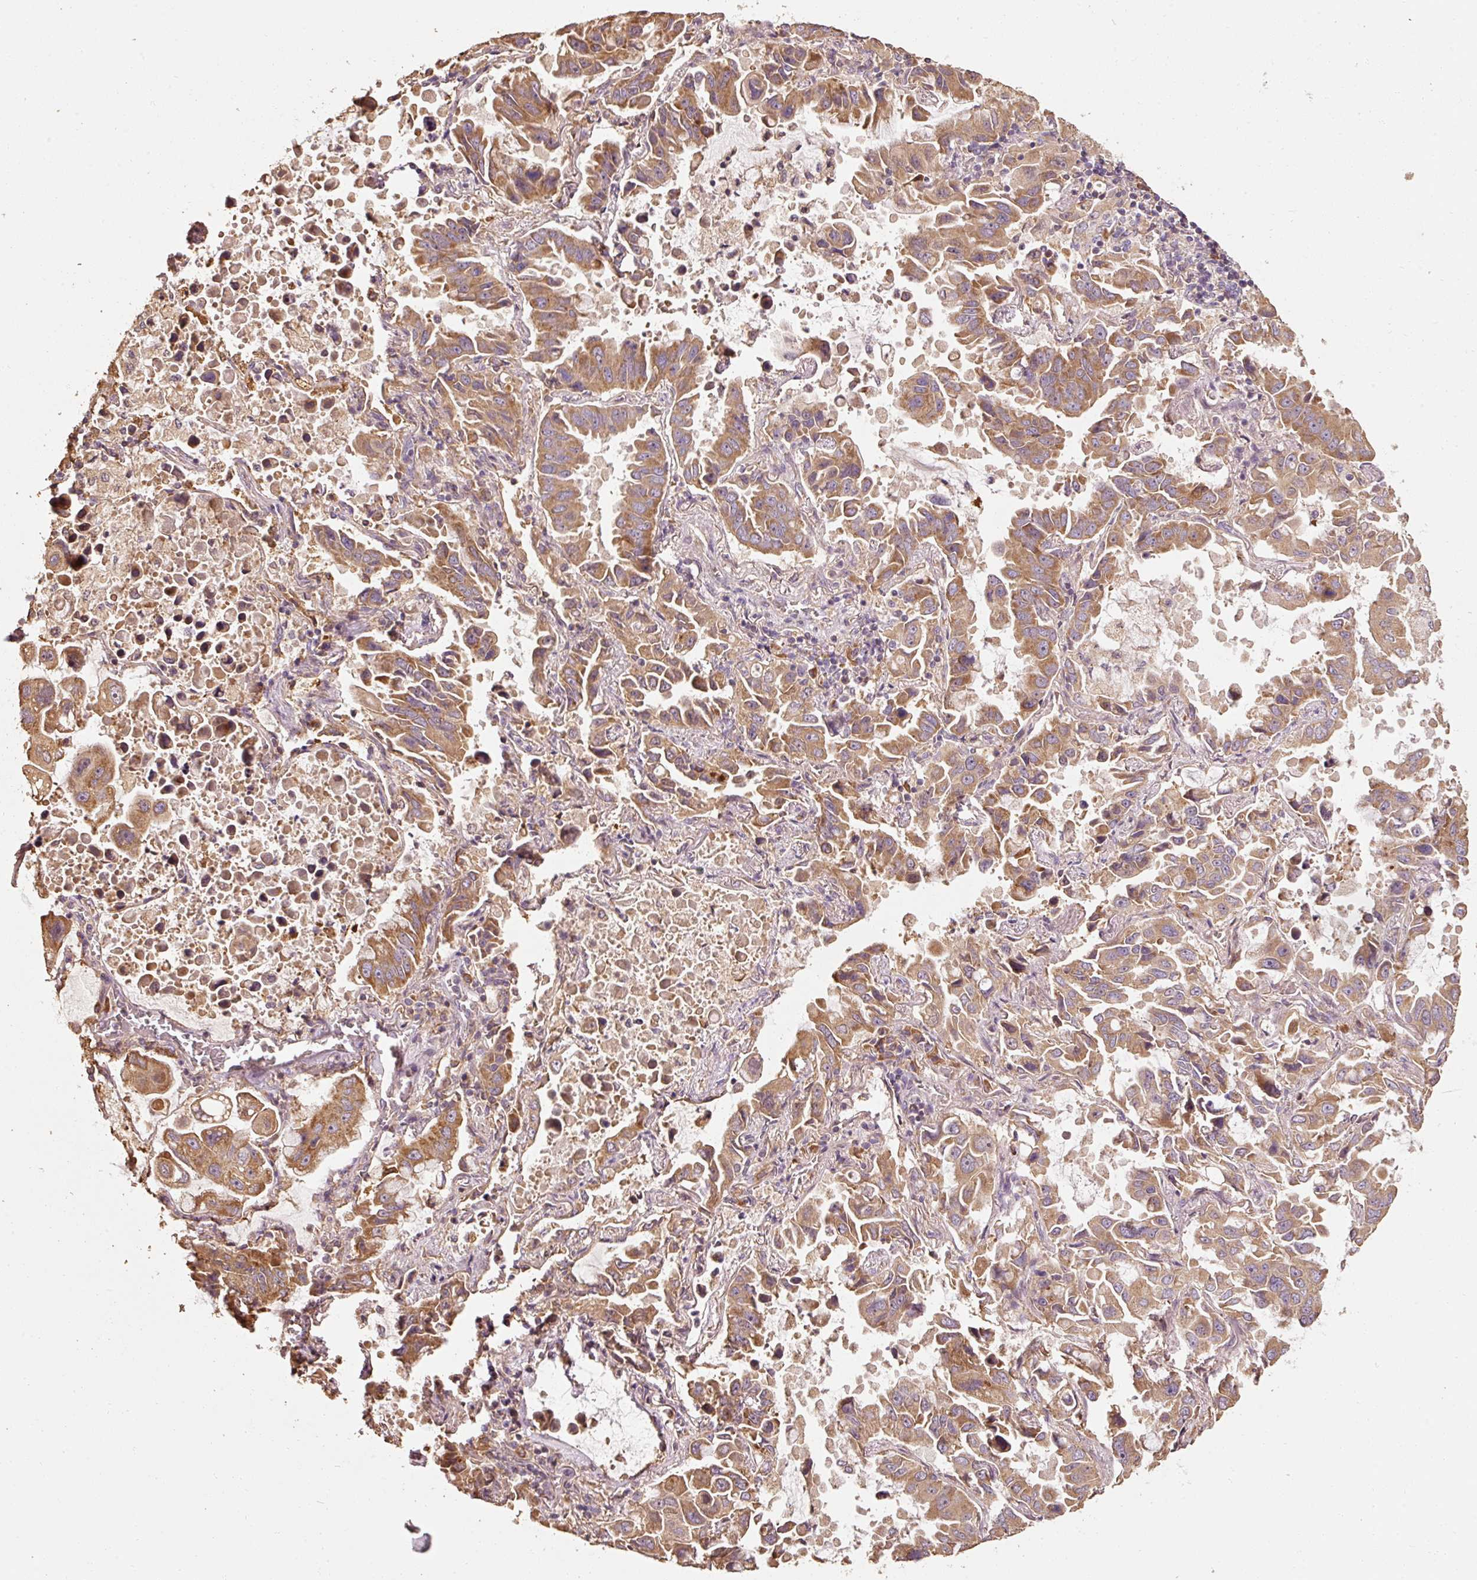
{"staining": {"intensity": "moderate", "quantity": ">75%", "location": "cytoplasmic/membranous"}, "tissue": "lung cancer", "cell_type": "Tumor cells", "image_type": "cancer", "snomed": [{"axis": "morphology", "description": "Adenocarcinoma, NOS"}, {"axis": "topography", "description": "Lung"}], "caption": "A high-resolution photomicrograph shows immunohistochemistry staining of adenocarcinoma (lung), which demonstrates moderate cytoplasmic/membranous expression in approximately >75% of tumor cells.", "gene": "EFHC1", "patient": {"sex": "male", "age": 64}}